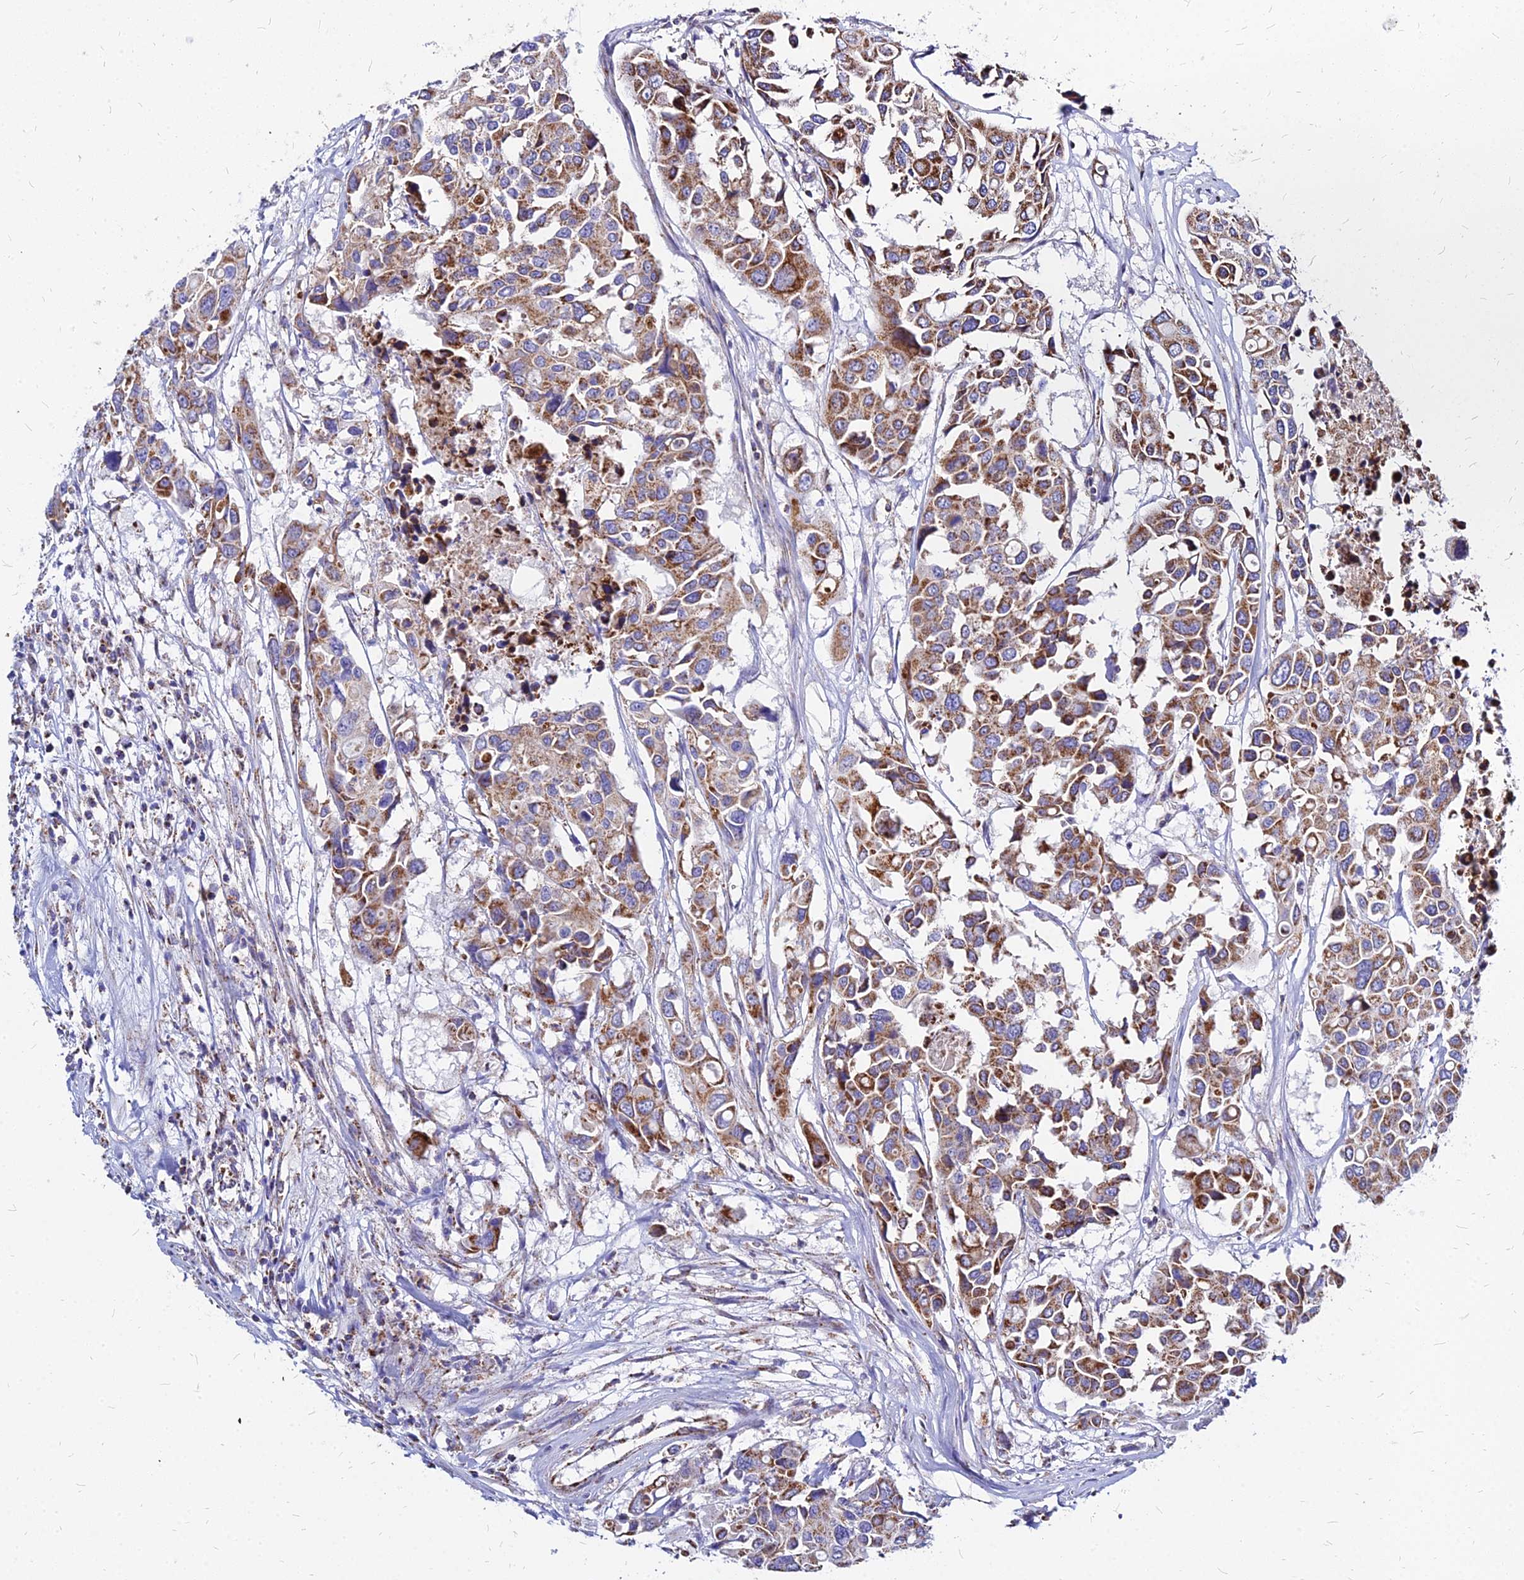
{"staining": {"intensity": "moderate", "quantity": ">75%", "location": "cytoplasmic/membranous"}, "tissue": "colorectal cancer", "cell_type": "Tumor cells", "image_type": "cancer", "snomed": [{"axis": "morphology", "description": "Adenocarcinoma, NOS"}, {"axis": "topography", "description": "Colon"}], "caption": "About >75% of tumor cells in colorectal cancer (adenocarcinoma) display moderate cytoplasmic/membranous protein staining as visualized by brown immunohistochemical staining.", "gene": "DLD", "patient": {"sex": "male", "age": 77}}